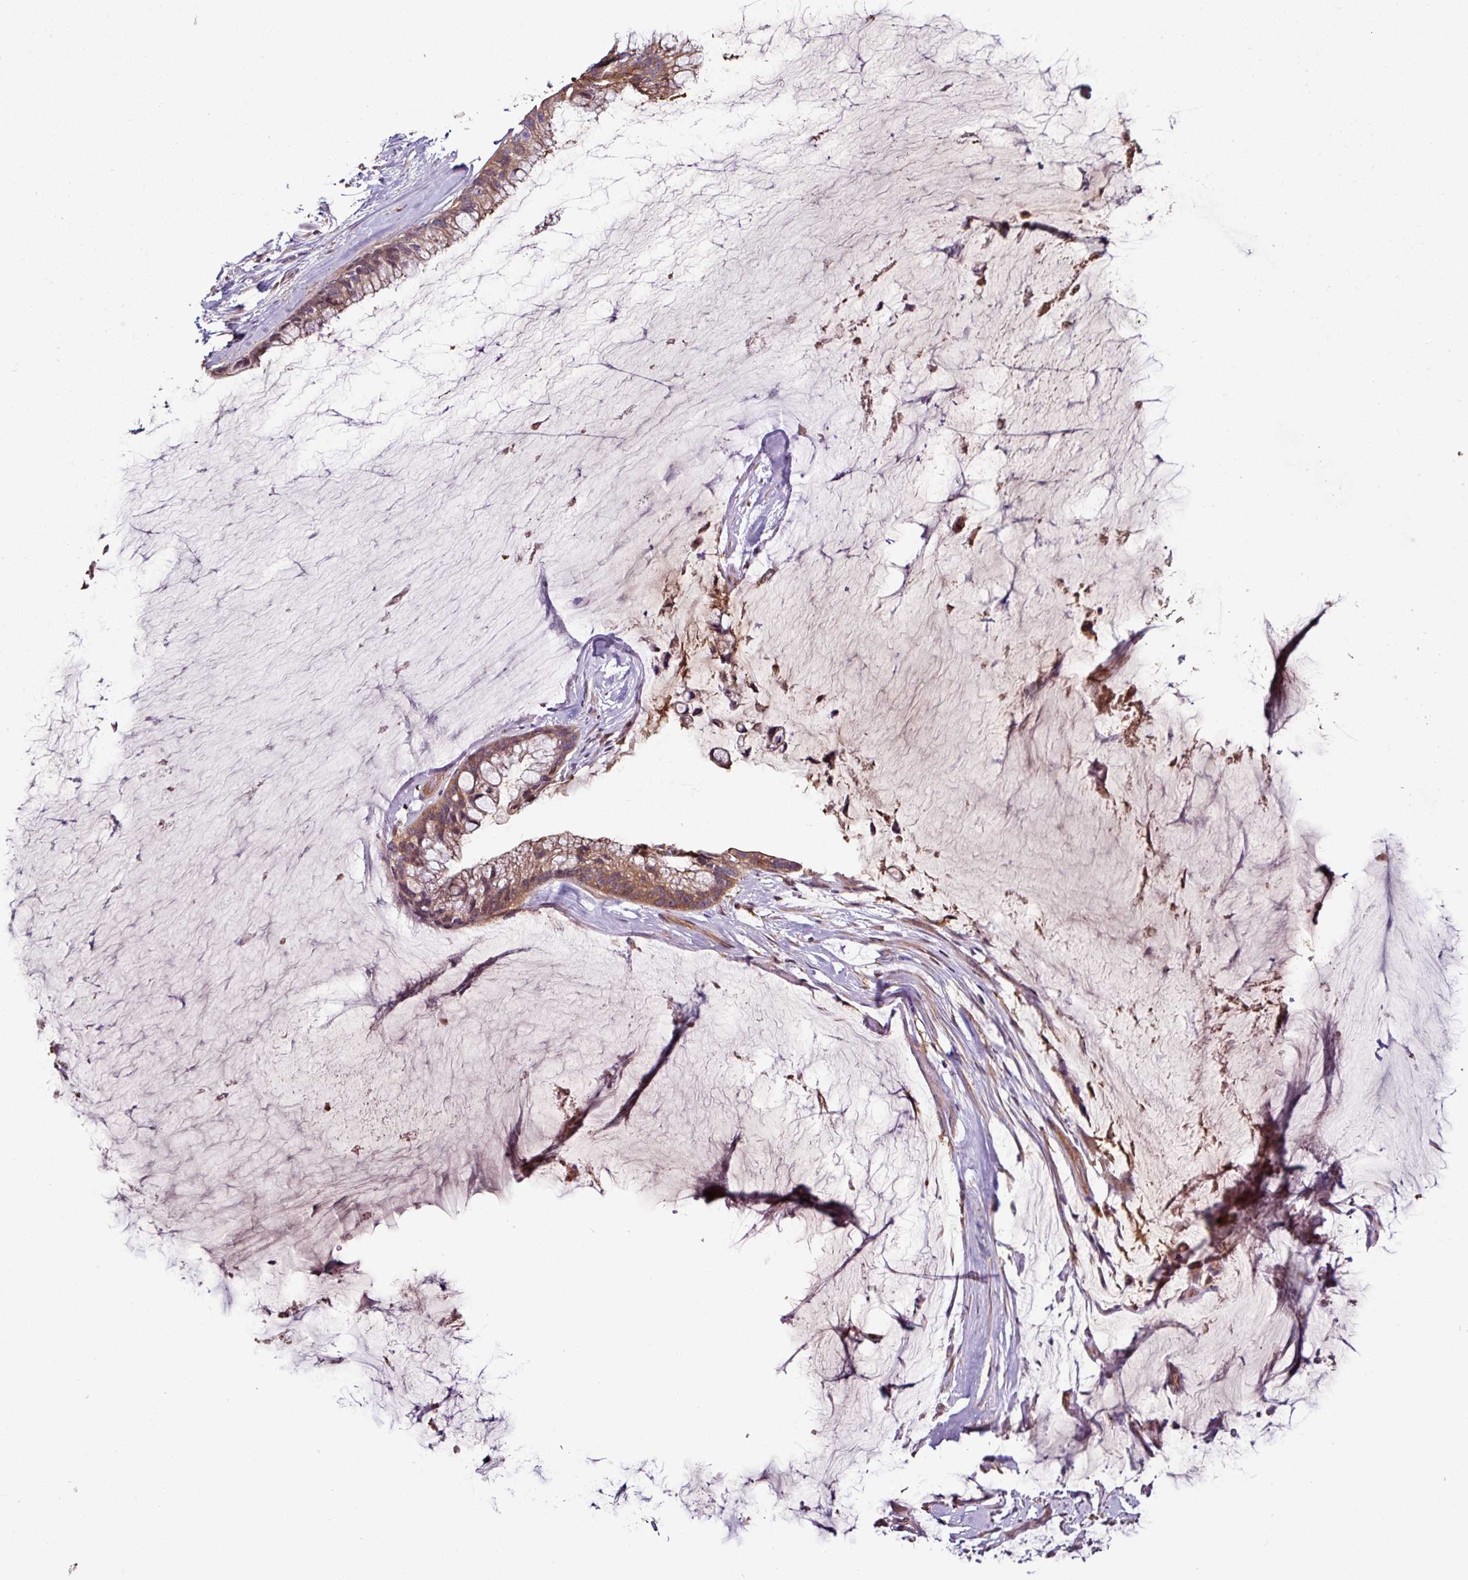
{"staining": {"intensity": "moderate", "quantity": ">75%", "location": "cytoplasmic/membranous"}, "tissue": "ovarian cancer", "cell_type": "Tumor cells", "image_type": "cancer", "snomed": [{"axis": "morphology", "description": "Cystadenocarcinoma, mucinous, NOS"}, {"axis": "topography", "description": "Ovary"}], "caption": "Ovarian cancer (mucinous cystadenocarcinoma) stained with immunohistochemistry (IHC) demonstrates moderate cytoplasmic/membranous expression in approximately >75% of tumor cells.", "gene": "GNPDA1", "patient": {"sex": "female", "age": 39}}